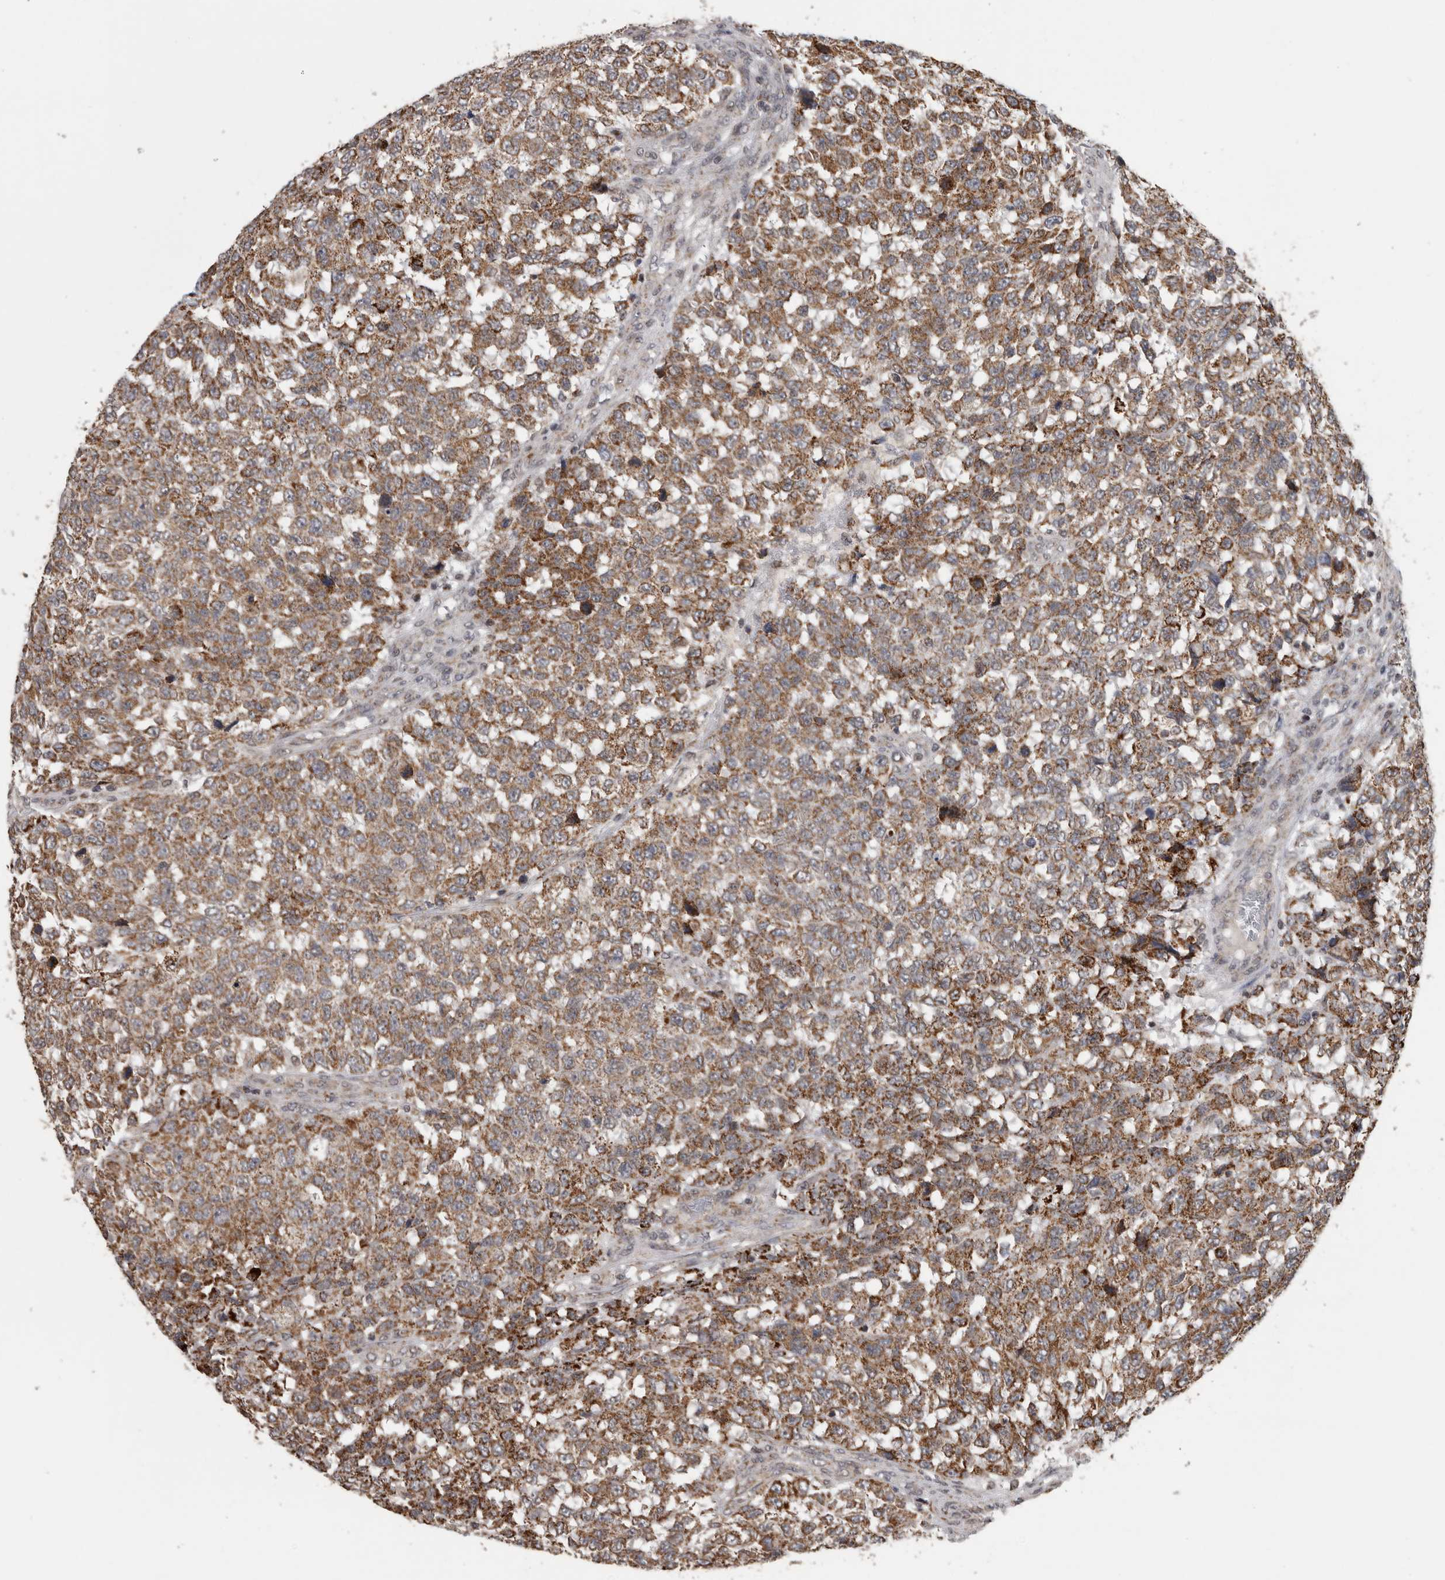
{"staining": {"intensity": "moderate", "quantity": ">75%", "location": "cytoplasmic/membranous"}, "tissue": "testis cancer", "cell_type": "Tumor cells", "image_type": "cancer", "snomed": [{"axis": "morphology", "description": "Seminoma, NOS"}, {"axis": "topography", "description": "Testis"}], "caption": "Protein expression analysis of seminoma (testis) shows moderate cytoplasmic/membranous expression in approximately >75% of tumor cells.", "gene": "OR2K2", "patient": {"sex": "male", "age": 59}}